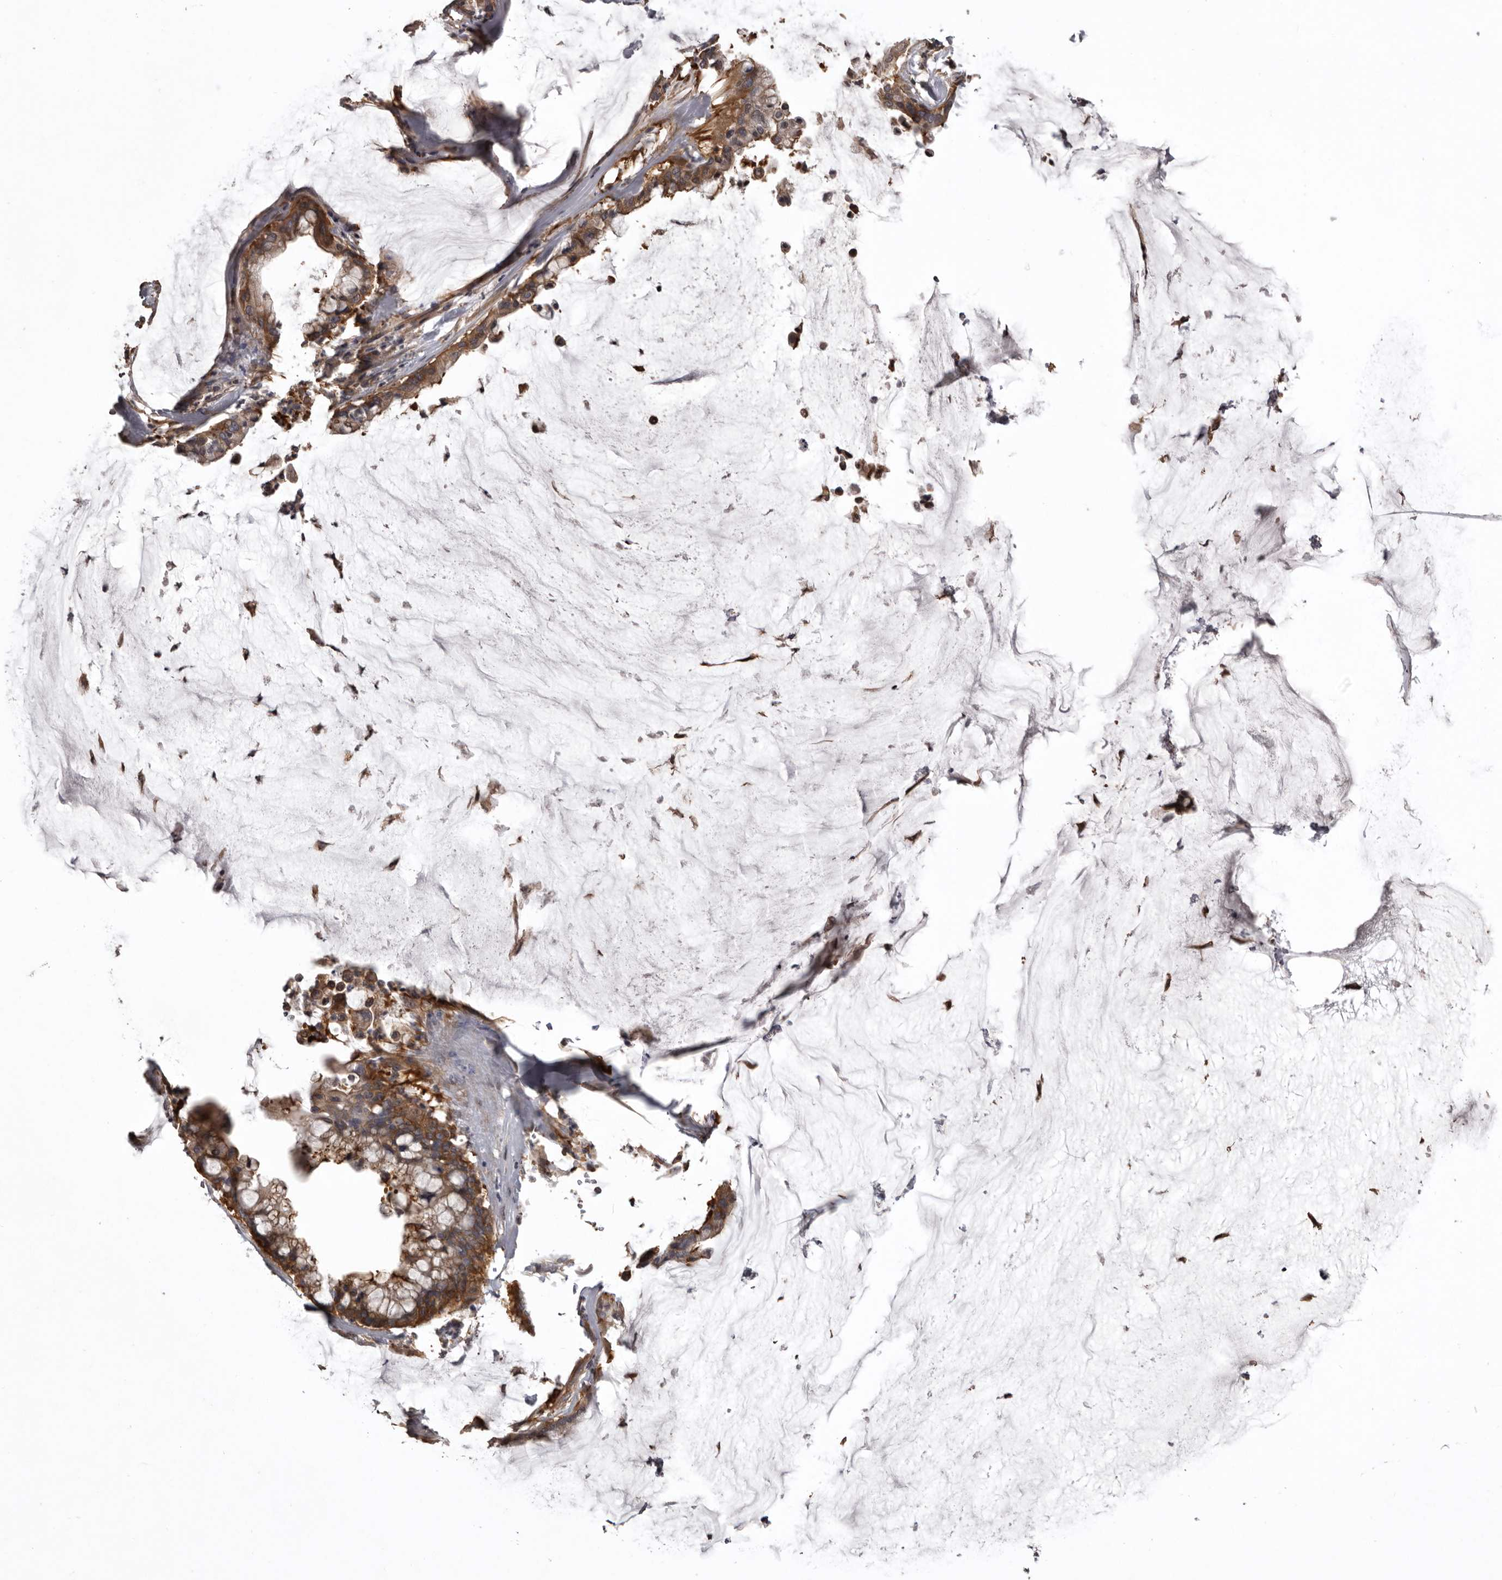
{"staining": {"intensity": "moderate", "quantity": ">75%", "location": "cytoplasmic/membranous"}, "tissue": "pancreatic cancer", "cell_type": "Tumor cells", "image_type": "cancer", "snomed": [{"axis": "morphology", "description": "Adenocarcinoma, NOS"}, {"axis": "topography", "description": "Pancreas"}], "caption": "Immunohistochemical staining of human adenocarcinoma (pancreatic) exhibits medium levels of moderate cytoplasmic/membranous staining in approximately >75% of tumor cells.", "gene": "DARS1", "patient": {"sex": "male", "age": 41}}